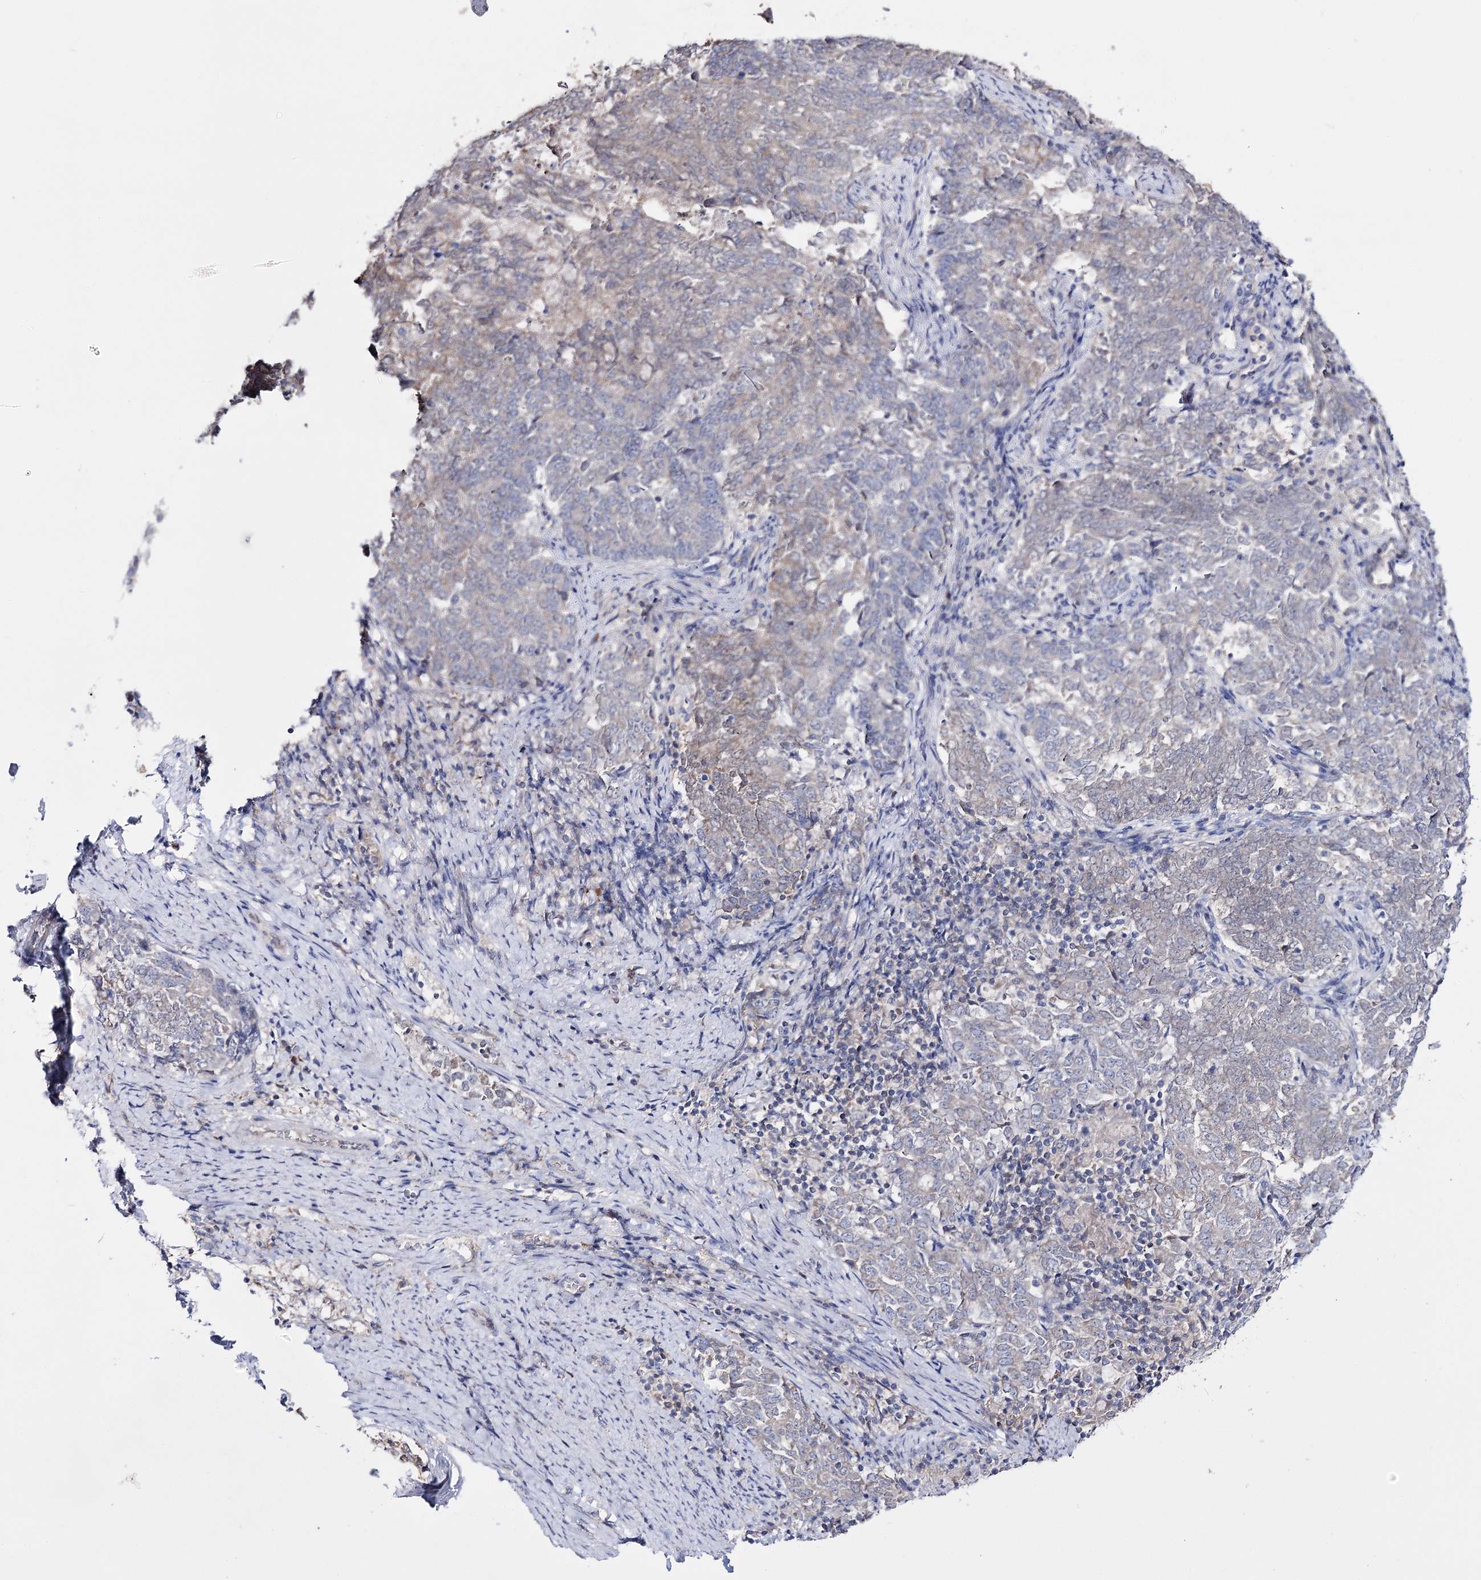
{"staining": {"intensity": "weak", "quantity": "<25%", "location": "cytoplasmic/membranous"}, "tissue": "endometrial cancer", "cell_type": "Tumor cells", "image_type": "cancer", "snomed": [{"axis": "morphology", "description": "Adenocarcinoma, NOS"}, {"axis": "topography", "description": "Endometrium"}], "caption": "This micrograph is of endometrial cancer (adenocarcinoma) stained with IHC to label a protein in brown with the nuclei are counter-stained blue. There is no expression in tumor cells. Brightfield microscopy of IHC stained with DAB (brown) and hematoxylin (blue), captured at high magnification.", "gene": "PTER", "patient": {"sex": "female", "age": 80}}